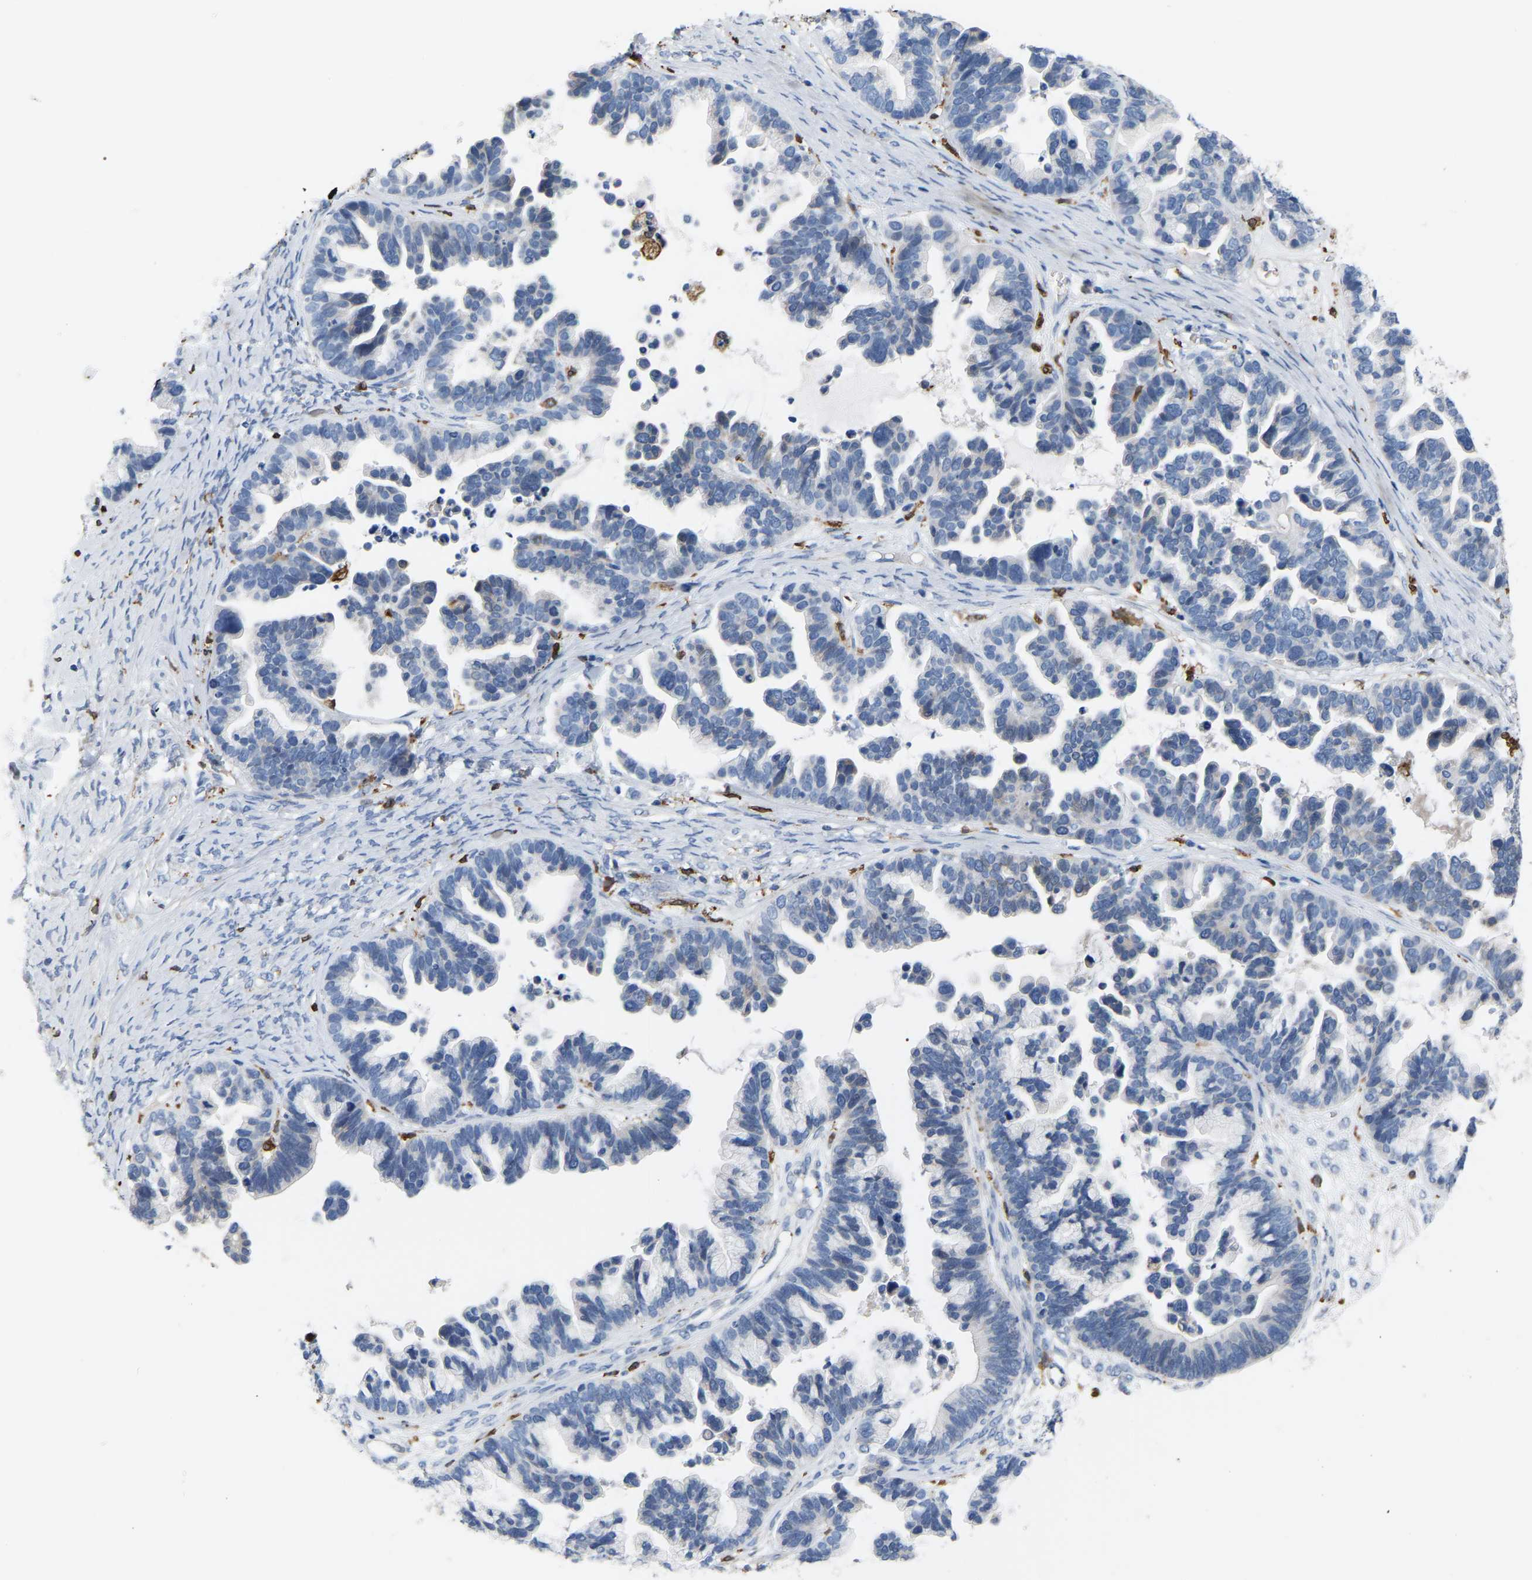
{"staining": {"intensity": "negative", "quantity": "none", "location": "none"}, "tissue": "ovarian cancer", "cell_type": "Tumor cells", "image_type": "cancer", "snomed": [{"axis": "morphology", "description": "Cystadenocarcinoma, serous, NOS"}, {"axis": "topography", "description": "Ovary"}], "caption": "IHC image of ovarian cancer (serous cystadenocarcinoma) stained for a protein (brown), which displays no staining in tumor cells.", "gene": "PTGS1", "patient": {"sex": "female", "age": 56}}